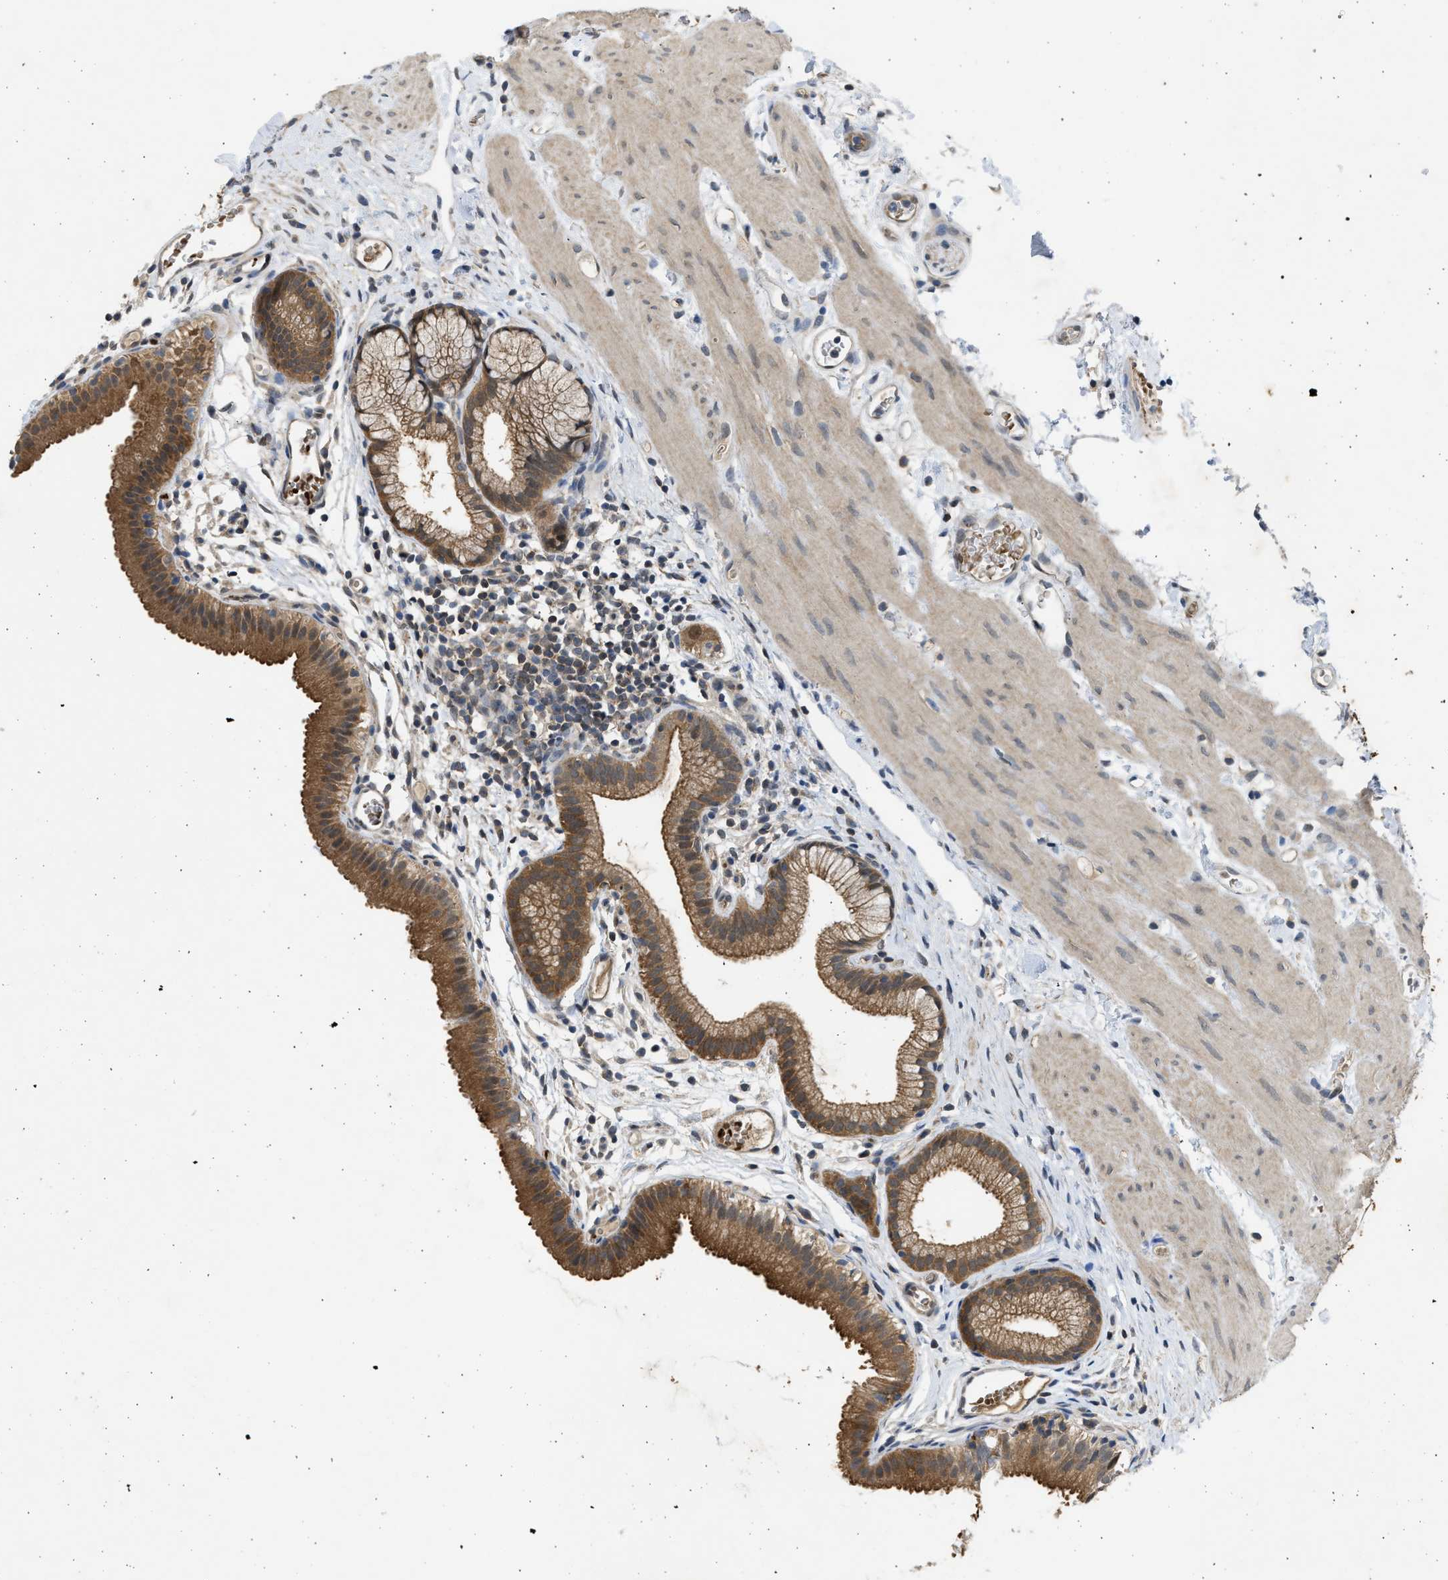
{"staining": {"intensity": "moderate", "quantity": ">75%", "location": "cytoplasmic/membranous"}, "tissue": "gallbladder", "cell_type": "Glandular cells", "image_type": "normal", "snomed": [{"axis": "morphology", "description": "Normal tissue, NOS"}, {"axis": "topography", "description": "Gallbladder"}], "caption": "Glandular cells display medium levels of moderate cytoplasmic/membranous expression in approximately >75% of cells in unremarkable gallbladder.", "gene": "MAPK7", "patient": {"sex": "female", "age": 26}}